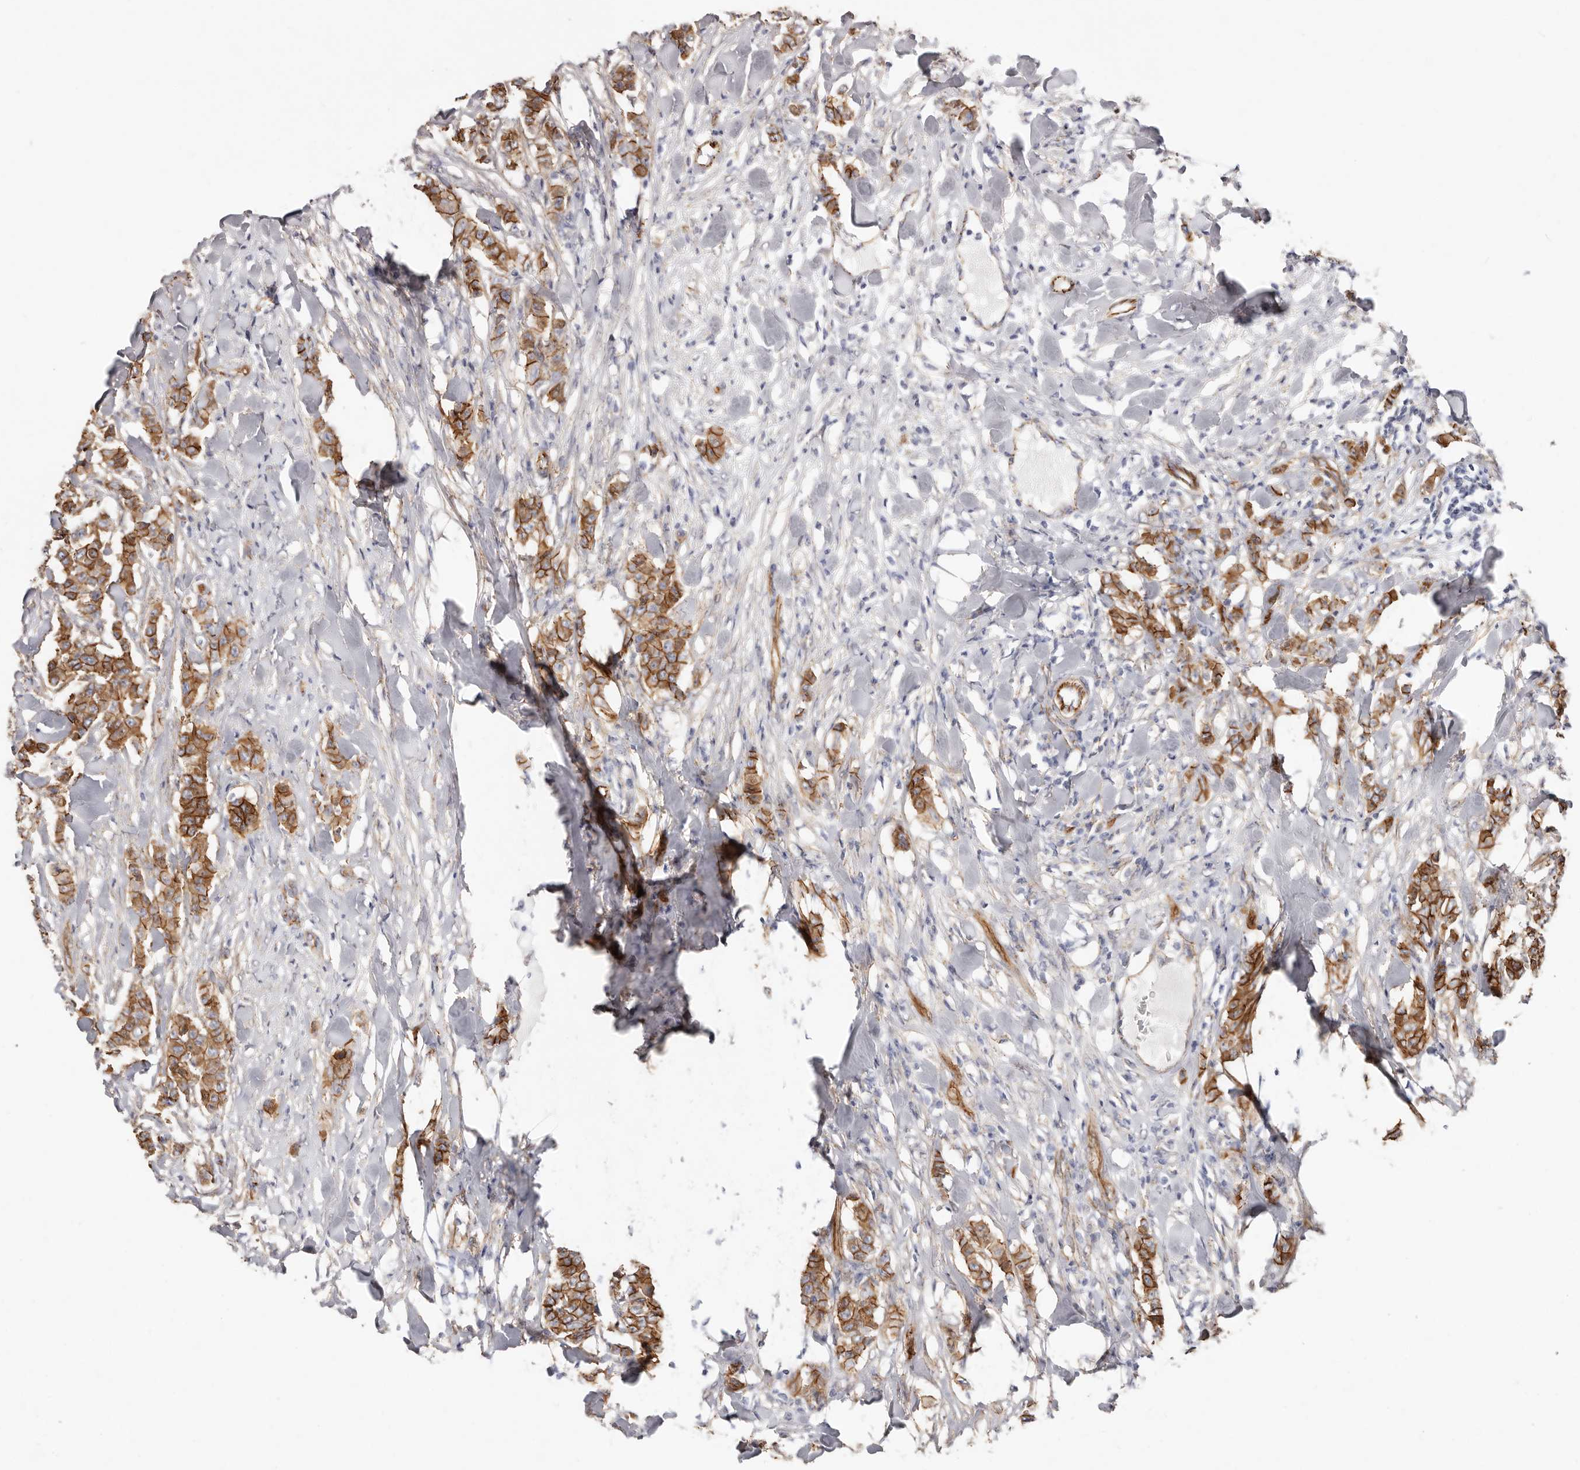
{"staining": {"intensity": "strong", "quantity": ">75%", "location": "cytoplasmic/membranous"}, "tissue": "breast cancer", "cell_type": "Tumor cells", "image_type": "cancer", "snomed": [{"axis": "morphology", "description": "Duct carcinoma"}, {"axis": "topography", "description": "Breast"}], "caption": "Immunohistochemistry histopathology image of breast cancer (invasive ductal carcinoma) stained for a protein (brown), which exhibits high levels of strong cytoplasmic/membranous expression in about >75% of tumor cells.", "gene": "CTNNB1", "patient": {"sex": "female", "age": 40}}